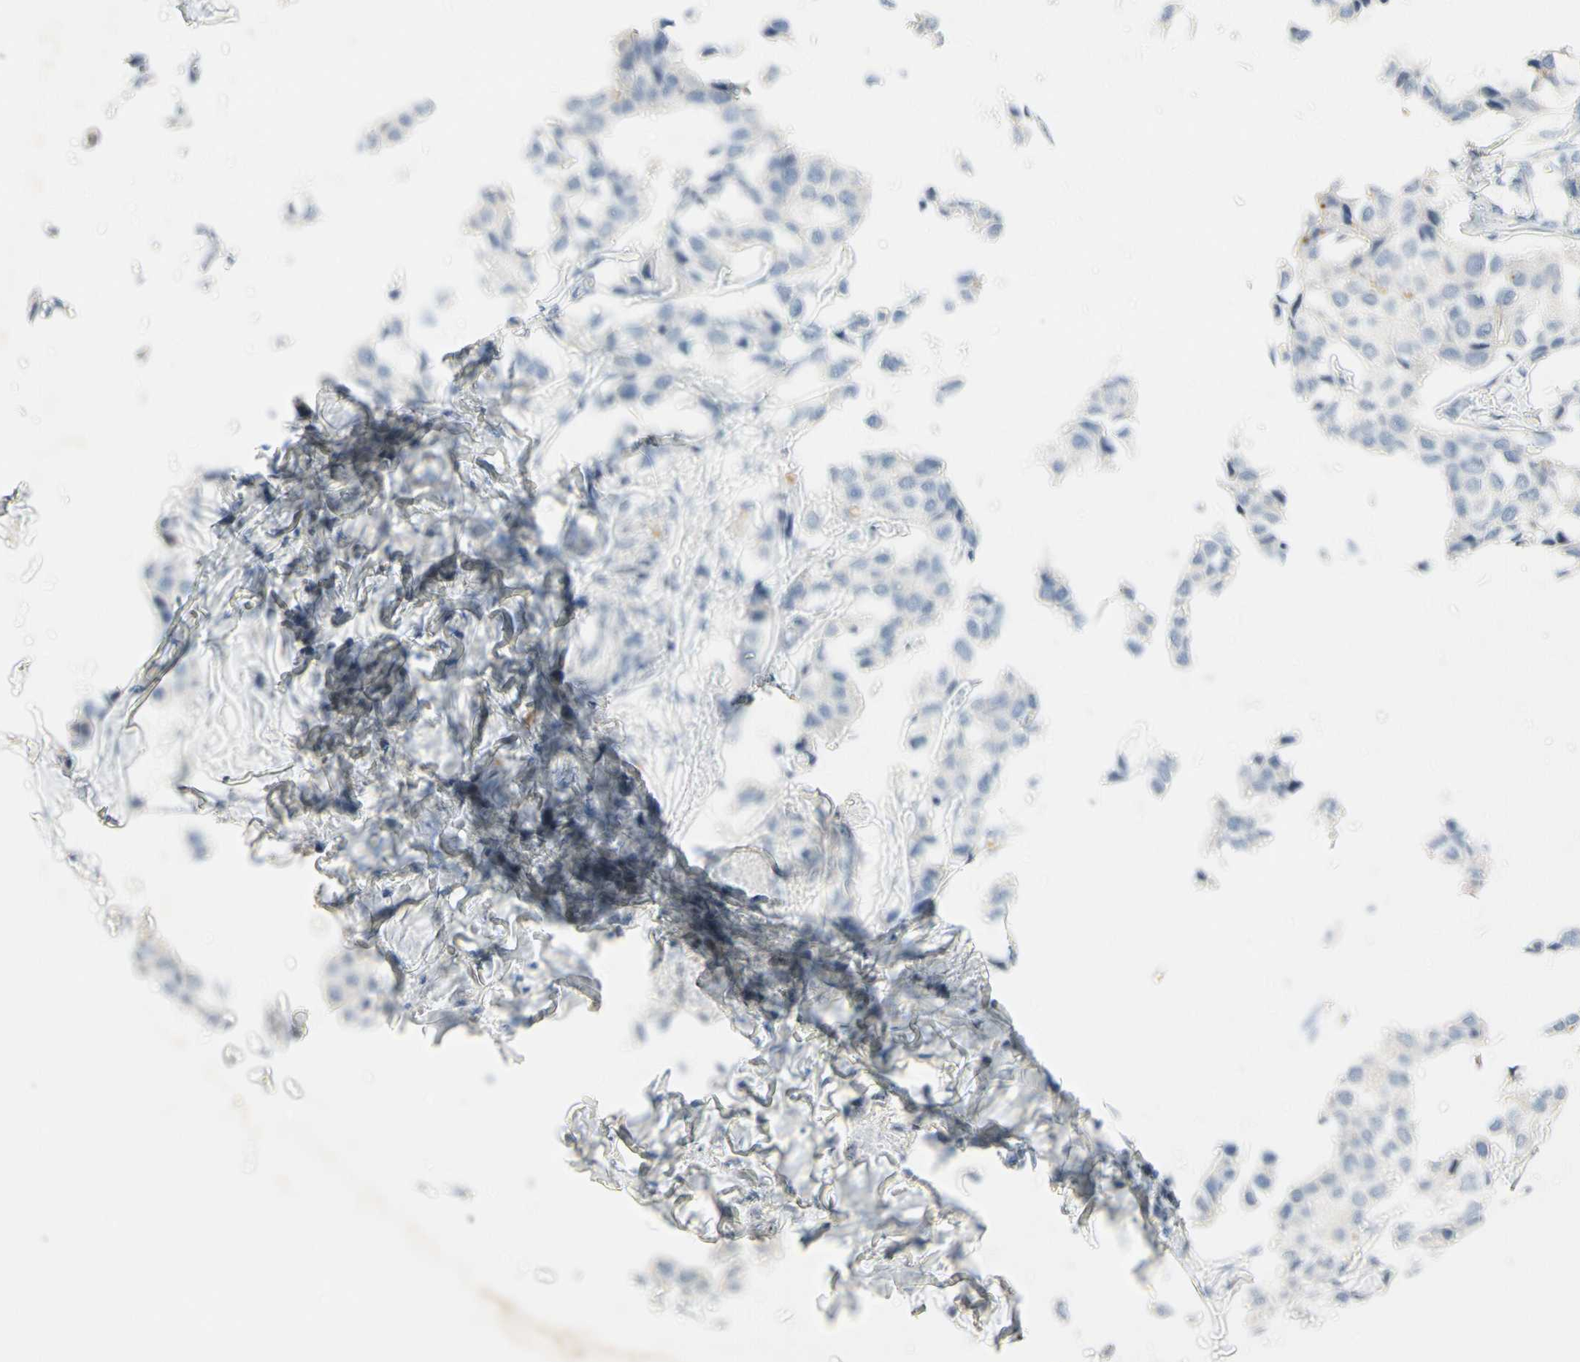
{"staining": {"intensity": "negative", "quantity": "none", "location": "none"}, "tissue": "breast cancer", "cell_type": "Tumor cells", "image_type": "cancer", "snomed": [{"axis": "morphology", "description": "Duct carcinoma"}, {"axis": "topography", "description": "Breast"}], "caption": "IHC of breast cancer (intraductal carcinoma) shows no staining in tumor cells.", "gene": "MARK1", "patient": {"sex": "female", "age": 80}}